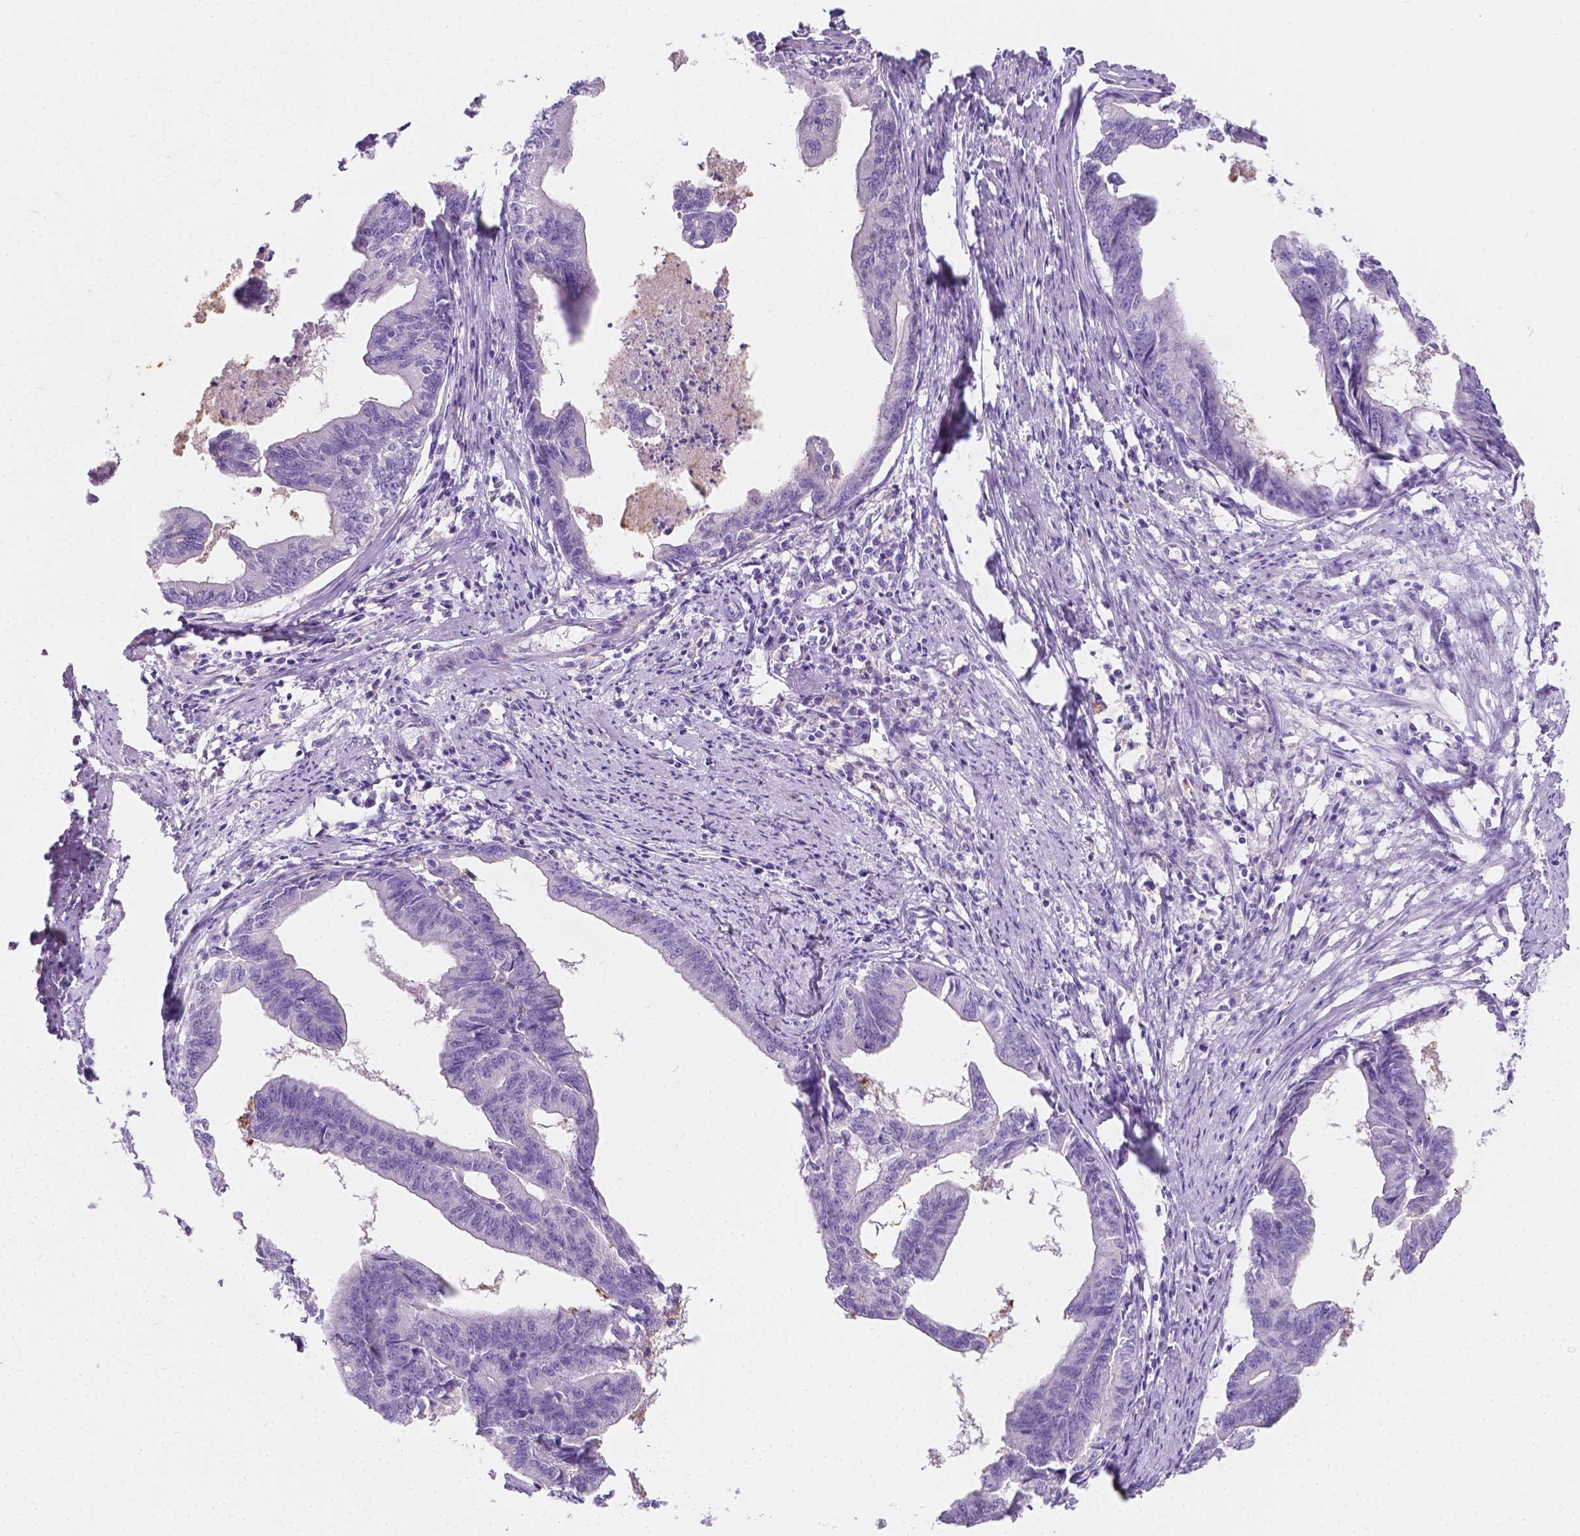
{"staining": {"intensity": "negative", "quantity": "none", "location": "none"}, "tissue": "endometrial cancer", "cell_type": "Tumor cells", "image_type": "cancer", "snomed": [{"axis": "morphology", "description": "Adenocarcinoma, NOS"}, {"axis": "topography", "description": "Endometrium"}], "caption": "An IHC photomicrograph of endometrial cancer is shown. There is no staining in tumor cells of endometrial cancer. Nuclei are stained in blue.", "gene": "GNAO1", "patient": {"sex": "female", "age": 65}}